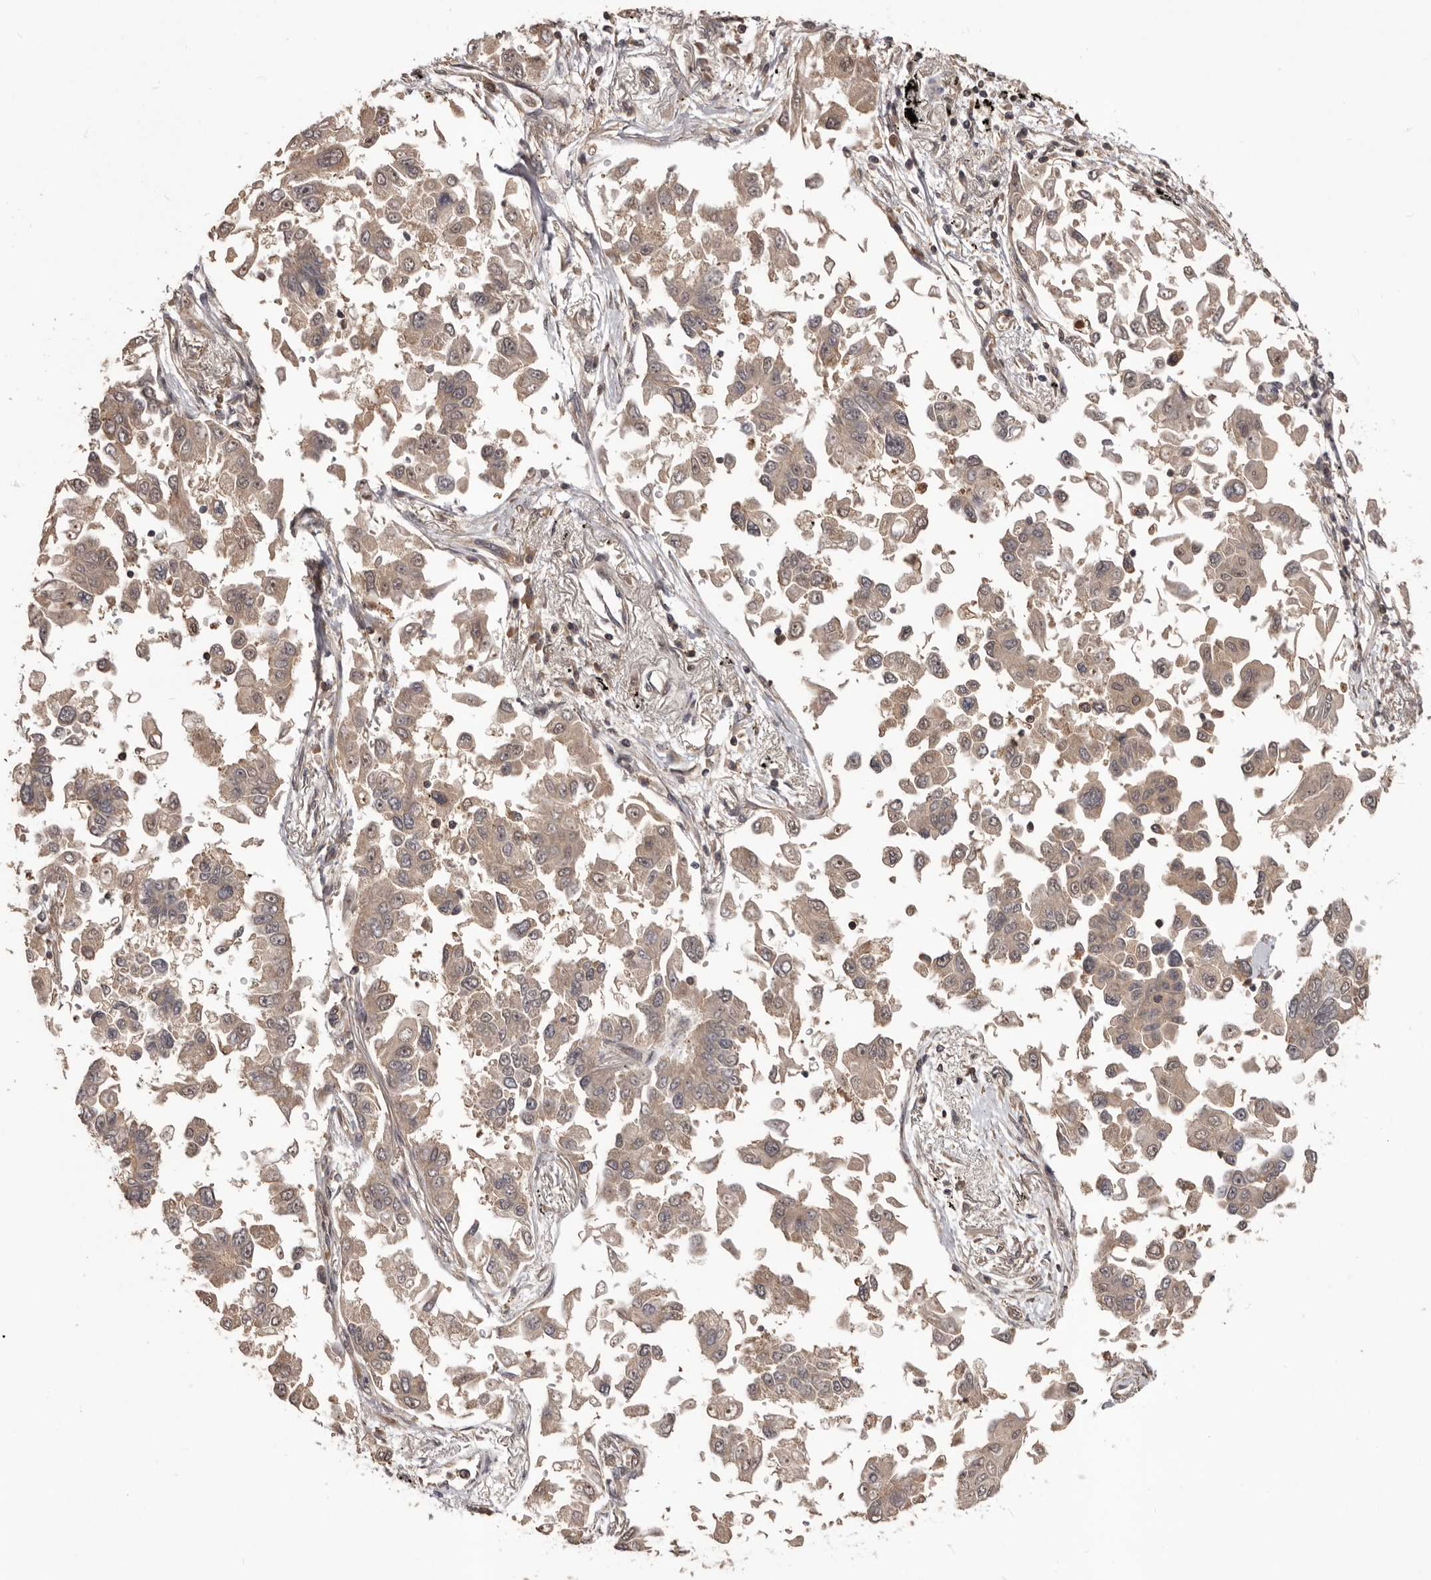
{"staining": {"intensity": "weak", "quantity": ">75%", "location": "cytoplasmic/membranous"}, "tissue": "lung cancer", "cell_type": "Tumor cells", "image_type": "cancer", "snomed": [{"axis": "morphology", "description": "Adenocarcinoma, NOS"}, {"axis": "topography", "description": "Lung"}], "caption": "The immunohistochemical stain highlights weak cytoplasmic/membranous positivity in tumor cells of adenocarcinoma (lung) tissue. Nuclei are stained in blue.", "gene": "HBS1L", "patient": {"sex": "female", "age": 67}}